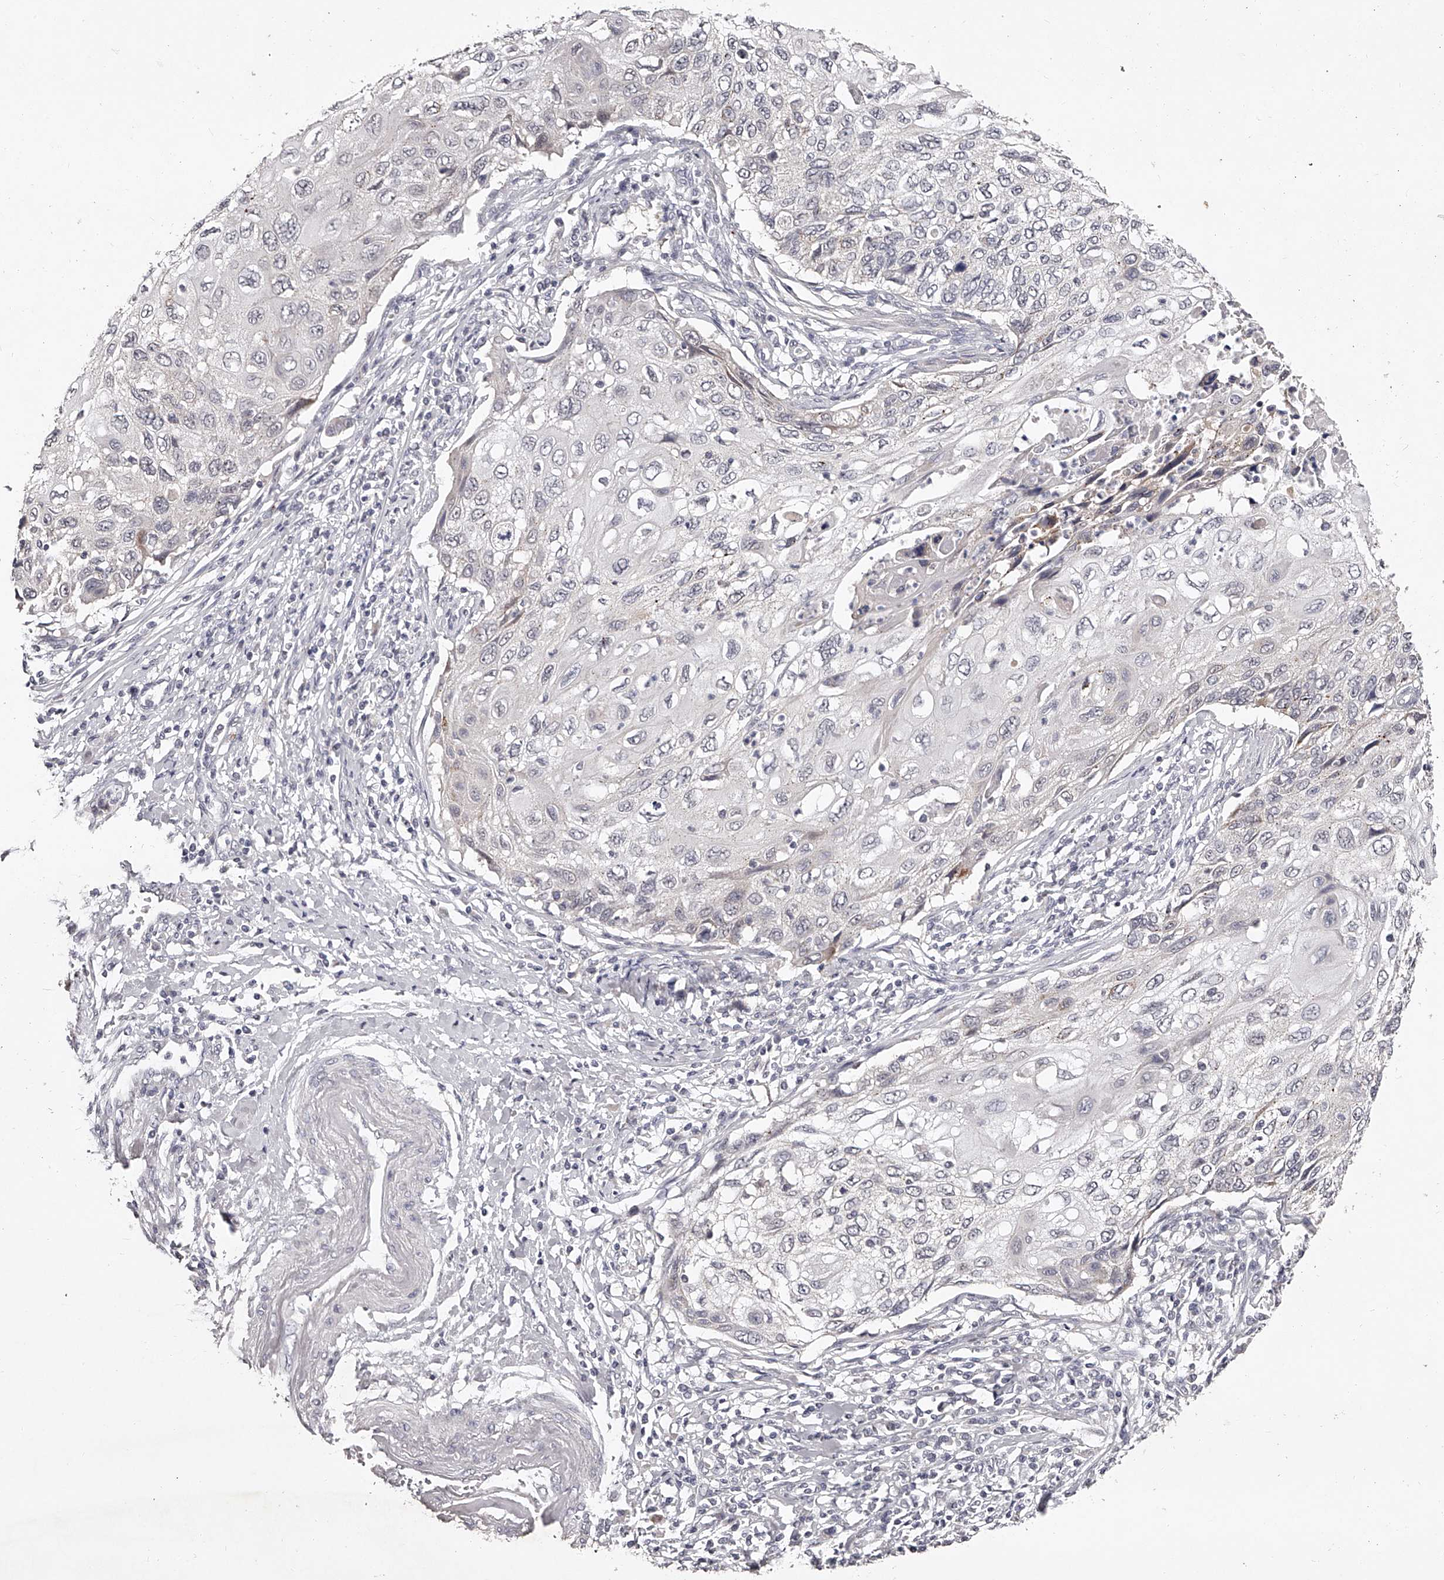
{"staining": {"intensity": "negative", "quantity": "none", "location": "none"}, "tissue": "cervical cancer", "cell_type": "Tumor cells", "image_type": "cancer", "snomed": [{"axis": "morphology", "description": "Squamous cell carcinoma, NOS"}, {"axis": "topography", "description": "Cervix"}], "caption": "Tumor cells show no significant protein positivity in cervical cancer.", "gene": "NT5DC1", "patient": {"sex": "female", "age": 70}}